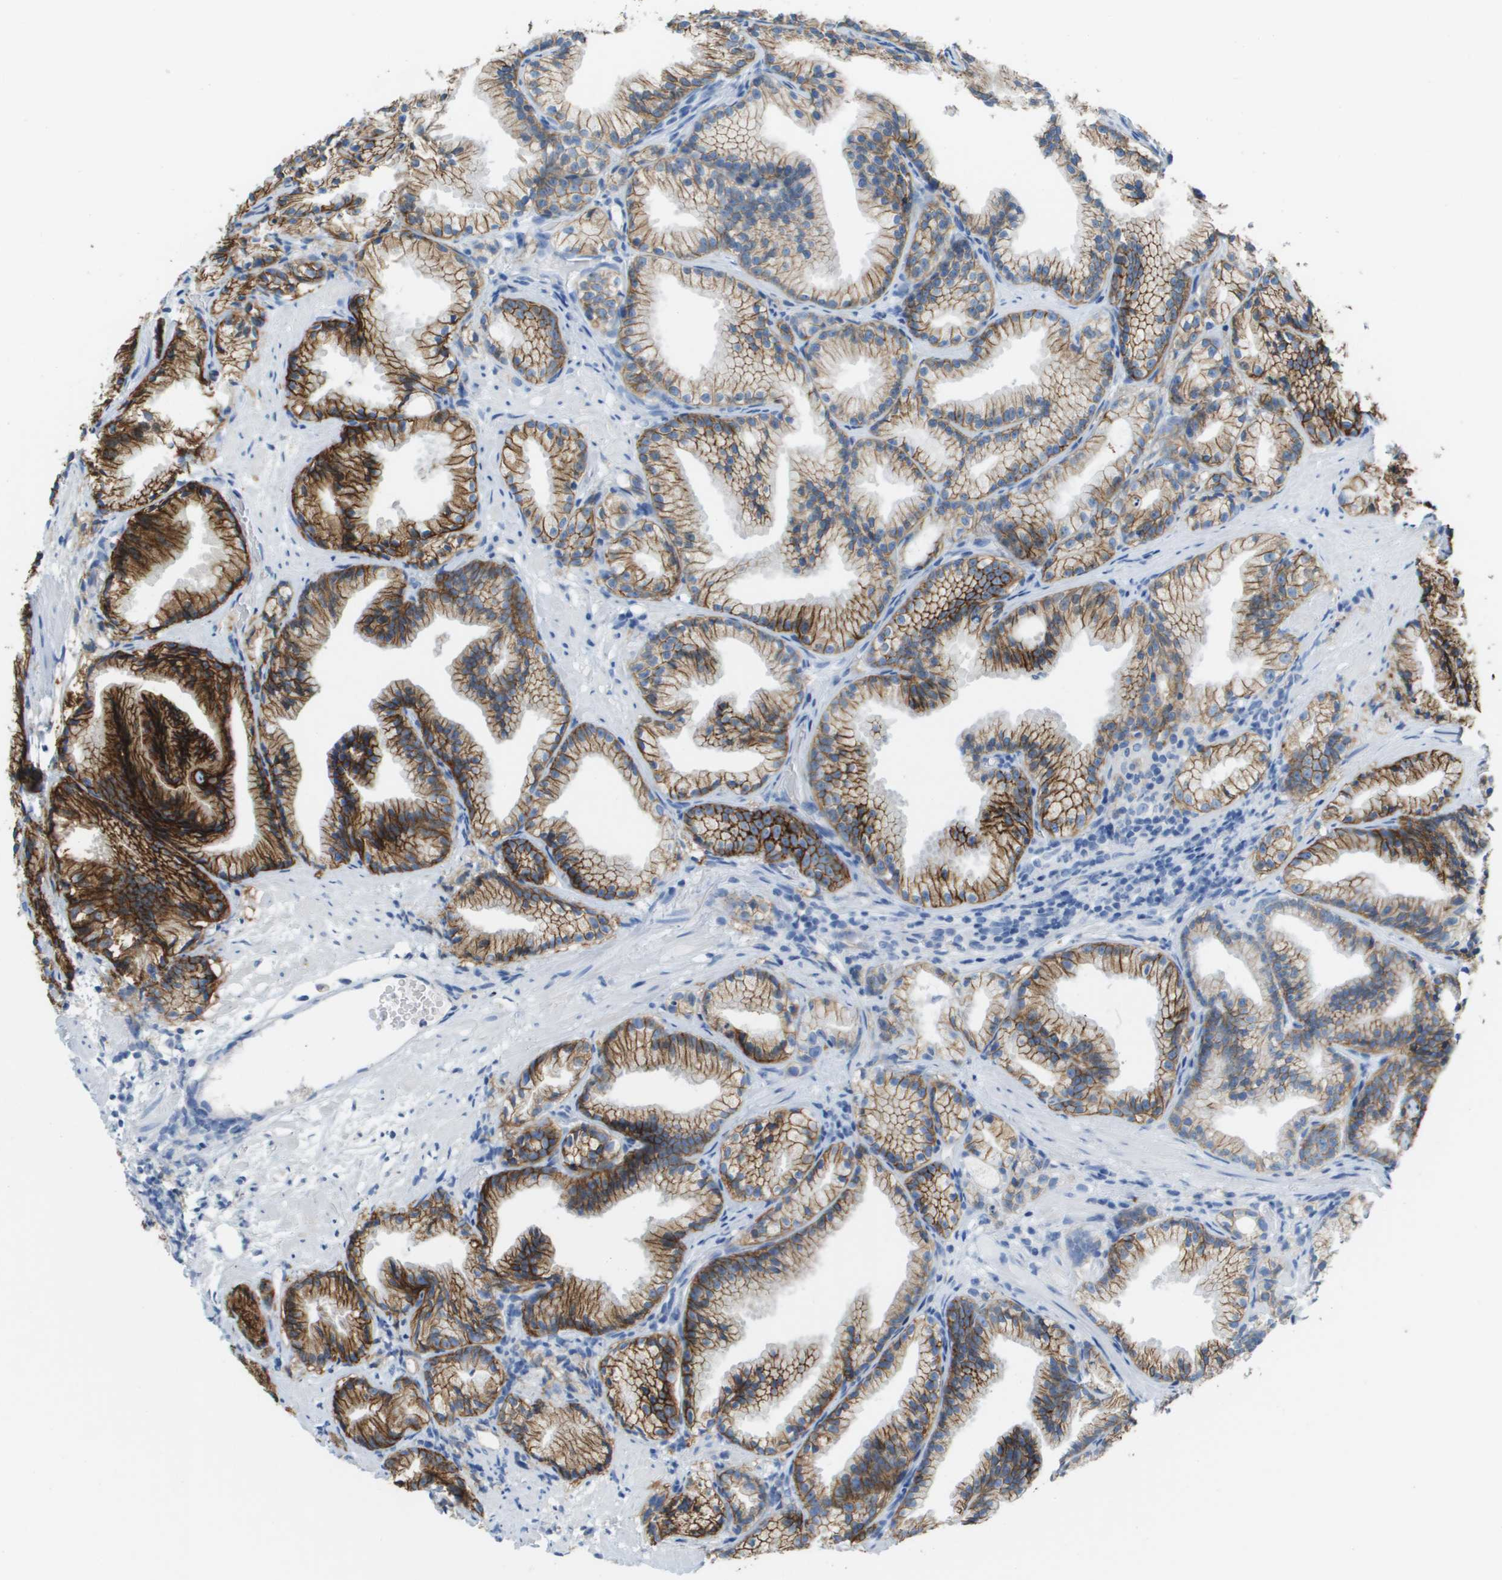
{"staining": {"intensity": "strong", "quantity": "25%-75%", "location": "cytoplasmic/membranous"}, "tissue": "prostate cancer", "cell_type": "Tumor cells", "image_type": "cancer", "snomed": [{"axis": "morphology", "description": "Adenocarcinoma, Low grade"}, {"axis": "topography", "description": "Prostate"}], "caption": "Human low-grade adenocarcinoma (prostate) stained with a protein marker reveals strong staining in tumor cells.", "gene": "CD46", "patient": {"sex": "male", "age": 89}}